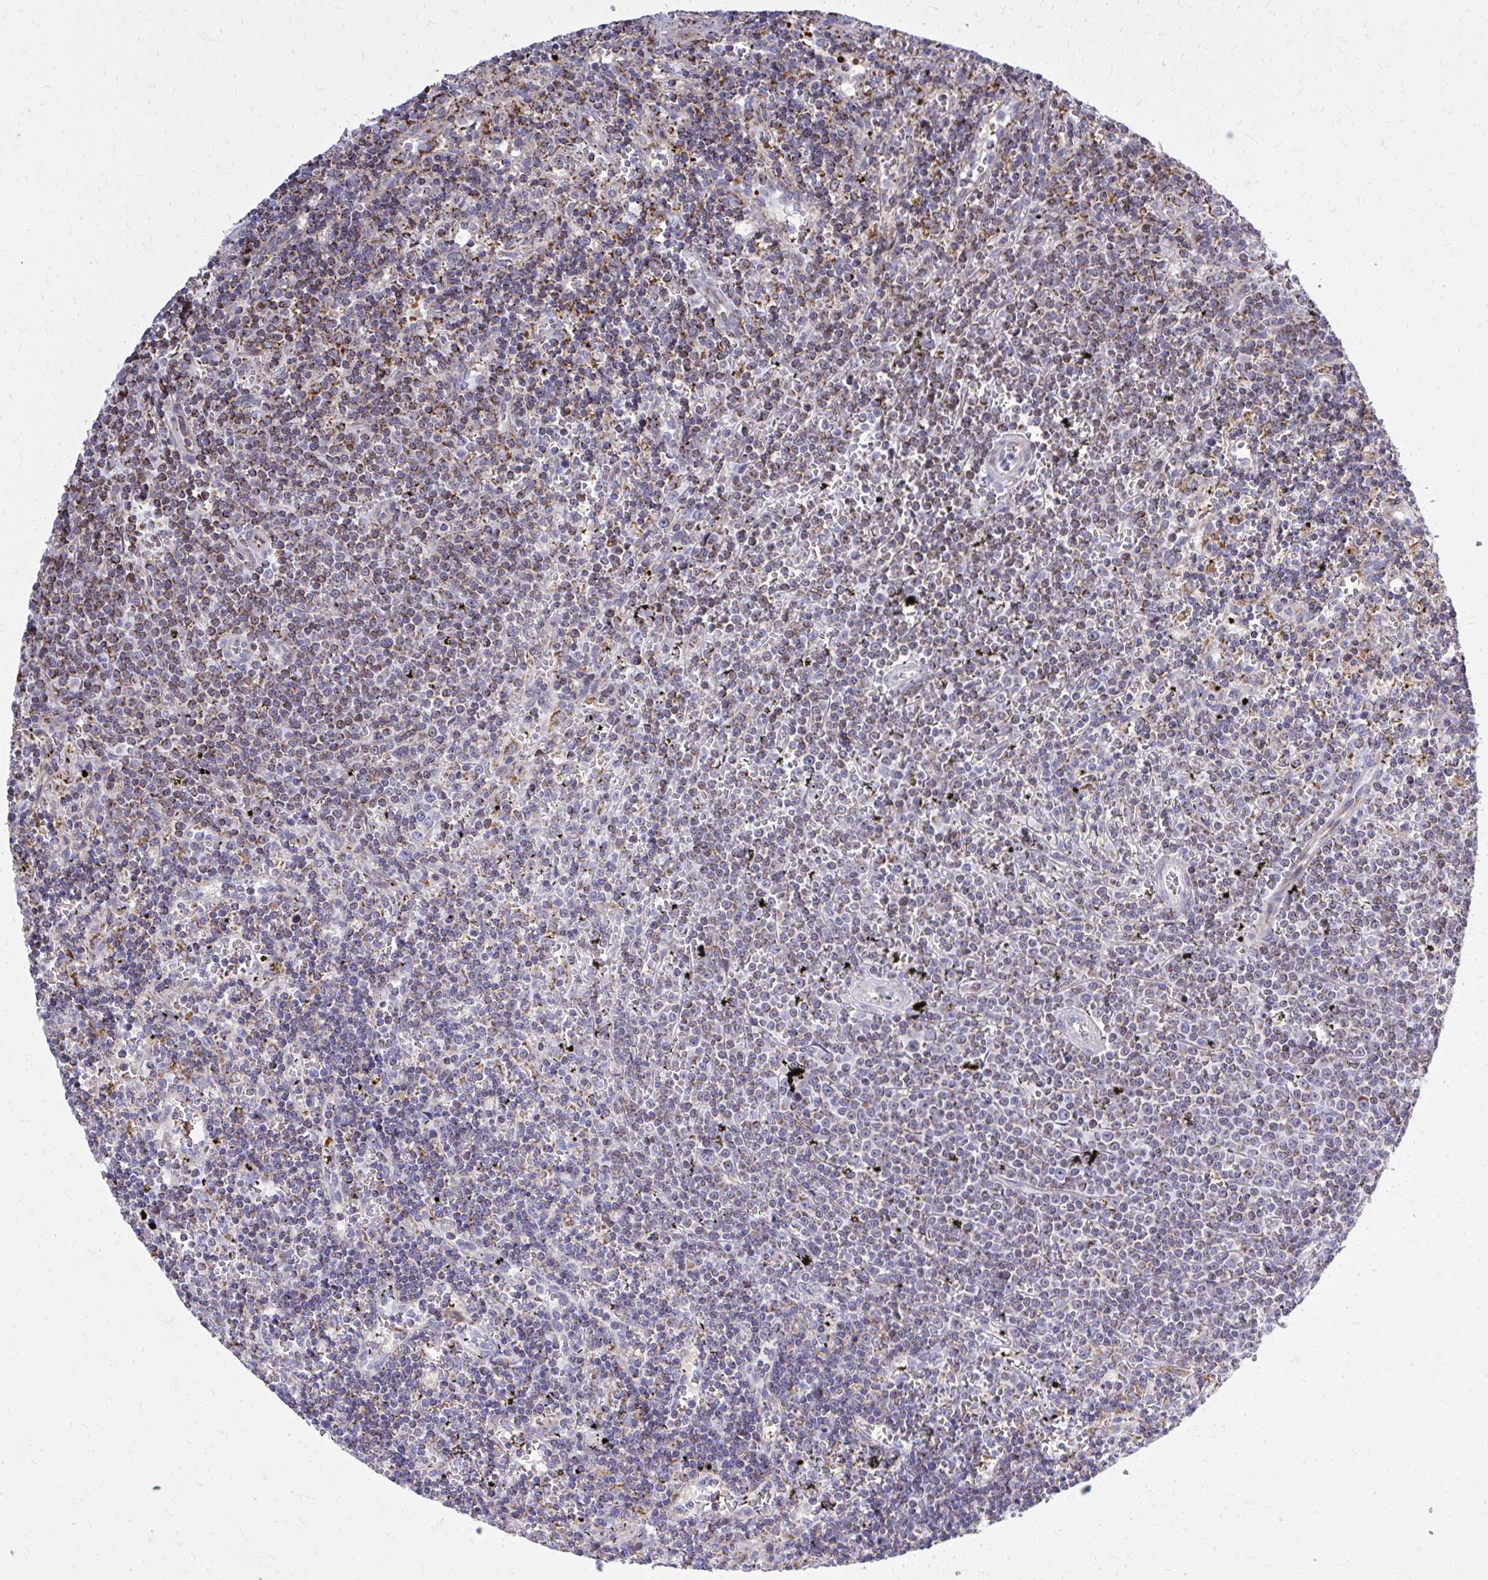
{"staining": {"intensity": "moderate", "quantity": ">75%", "location": "cytoplasmic/membranous"}, "tissue": "lymphoma", "cell_type": "Tumor cells", "image_type": "cancer", "snomed": [{"axis": "morphology", "description": "Malignant lymphoma, non-Hodgkin's type, Low grade"}, {"axis": "topography", "description": "Spleen"}], "caption": "Human malignant lymphoma, non-Hodgkin's type (low-grade) stained with a protein marker displays moderate staining in tumor cells.", "gene": "ZNF362", "patient": {"sex": "male", "age": 60}}